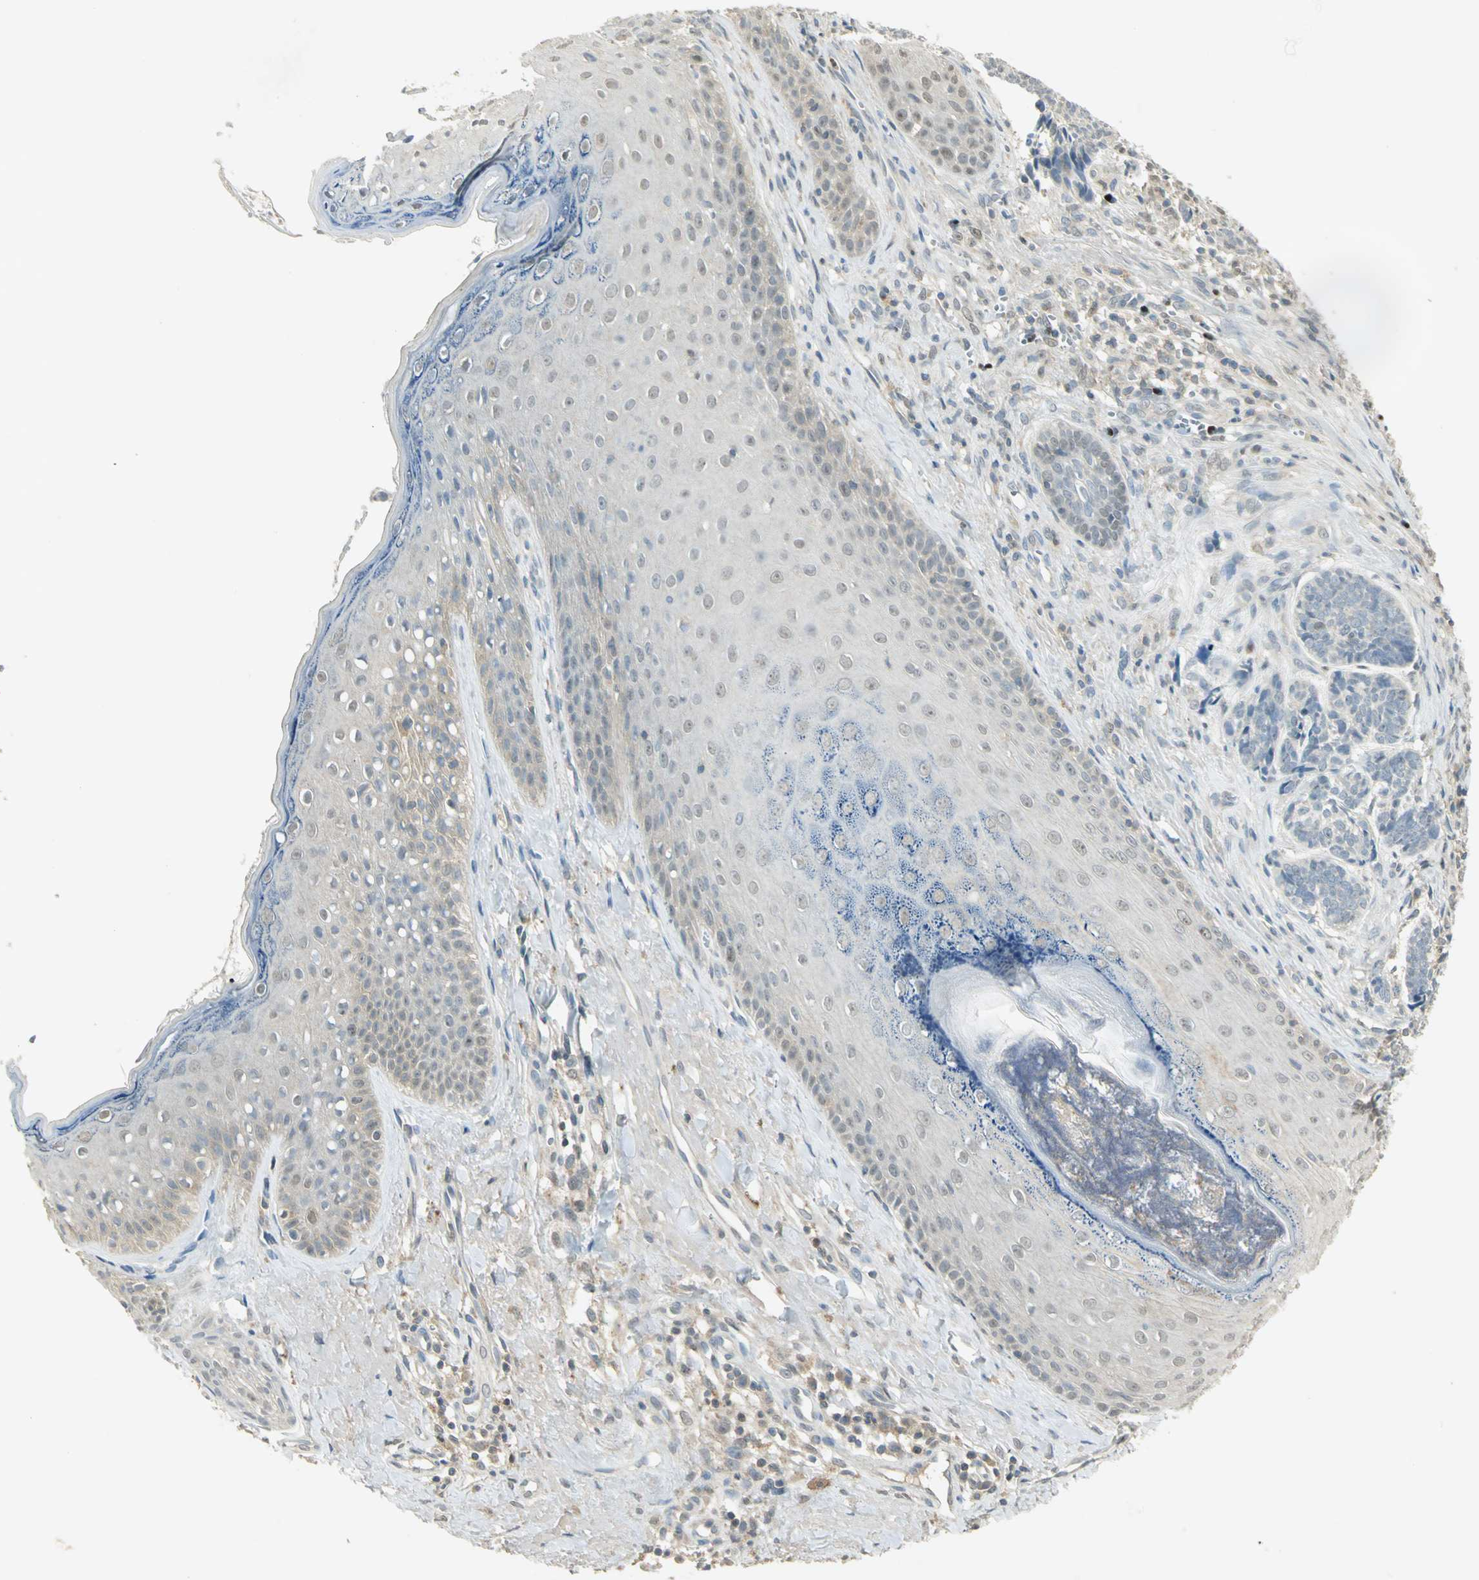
{"staining": {"intensity": "weak", "quantity": "<25%", "location": "nuclear"}, "tissue": "skin cancer", "cell_type": "Tumor cells", "image_type": "cancer", "snomed": [{"axis": "morphology", "description": "Basal cell carcinoma"}, {"axis": "topography", "description": "Skin"}], "caption": "Tumor cells are negative for protein expression in human skin basal cell carcinoma. The staining was performed using DAB to visualize the protein expression in brown, while the nuclei were stained in blue with hematoxylin (Magnification: 20x).", "gene": "BIRC2", "patient": {"sex": "male", "age": 84}}